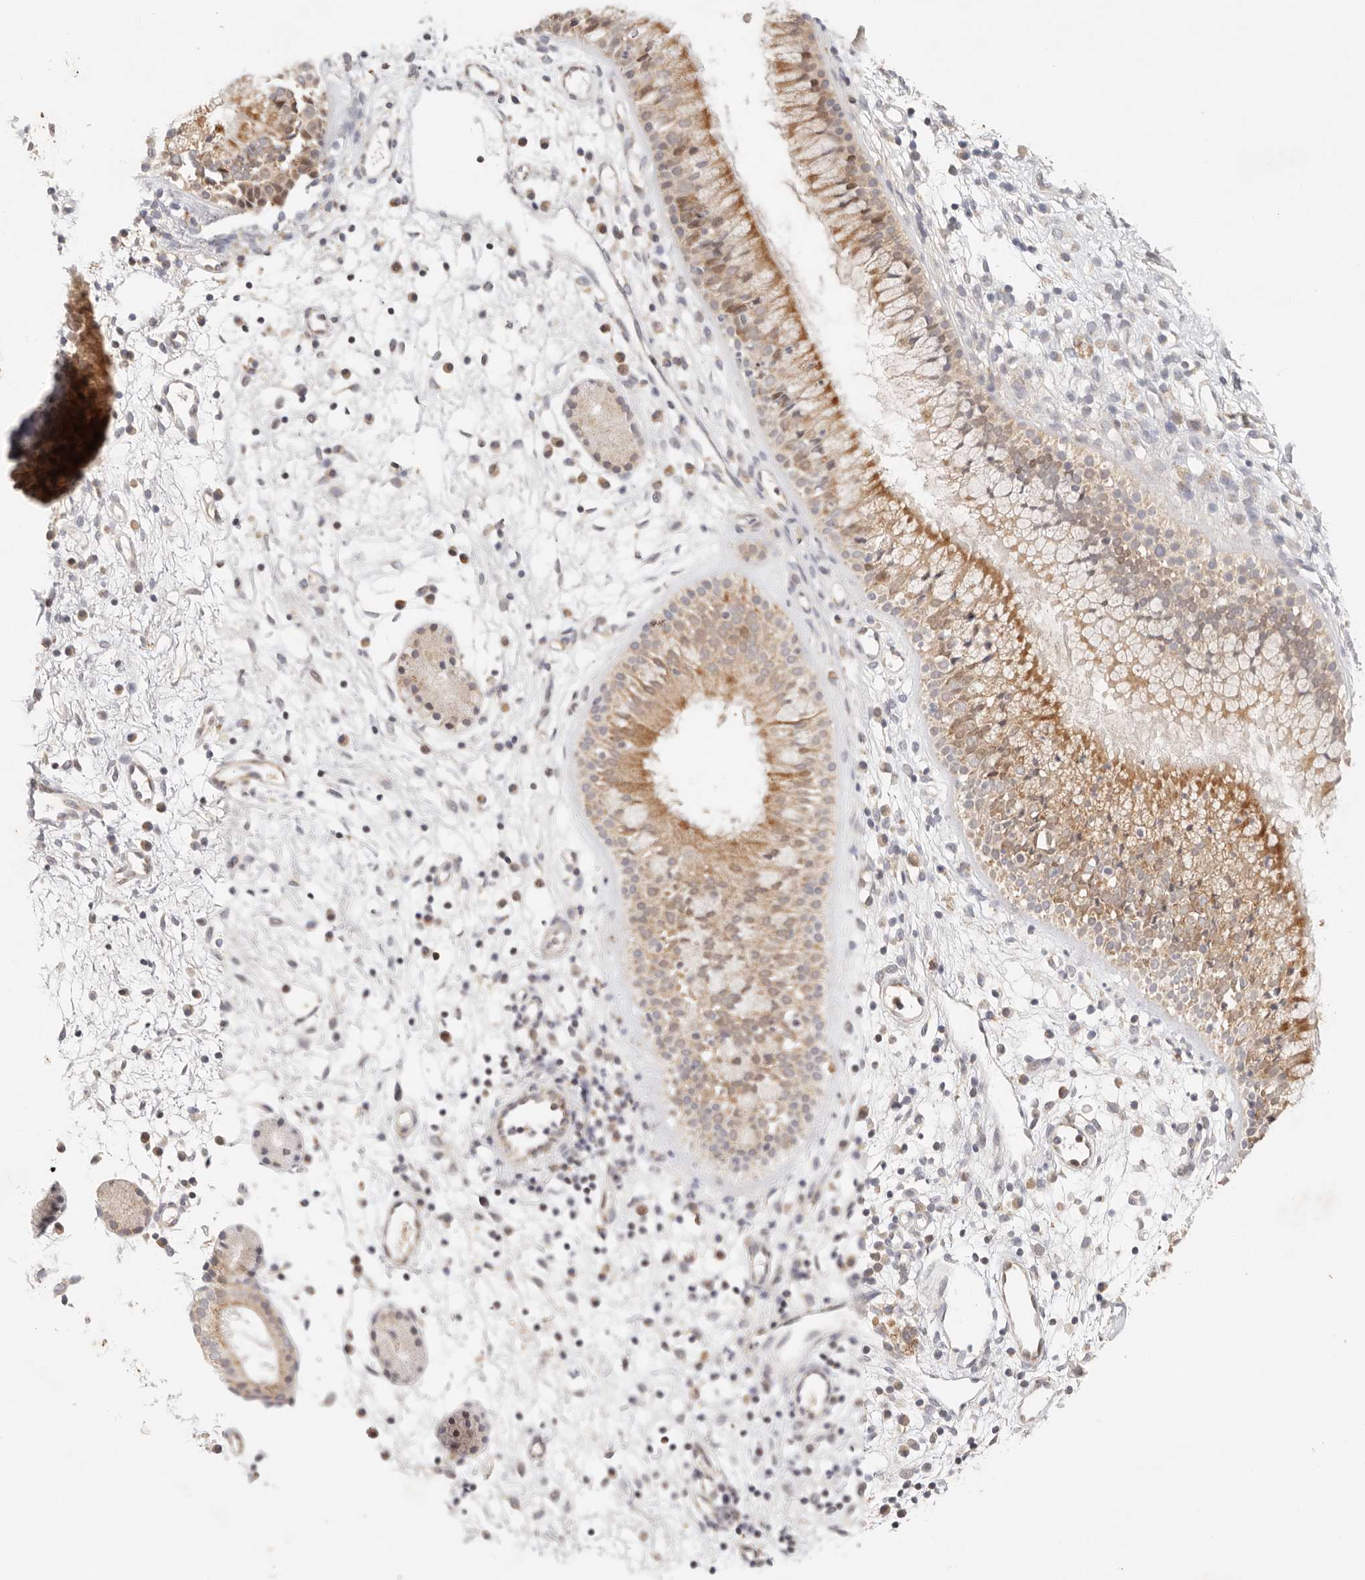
{"staining": {"intensity": "moderate", "quantity": ">75%", "location": "cytoplasmic/membranous"}, "tissue": "nasopharynx", "cell_type": "Respiratory epithelial cells", "image_type": "normal", "snomed": [{"axis": "morphology", "description": "Normal tissue, NOS"}, {"axis": "topography", "description": "Nasopharynx"}], "caption": "About >75% of respiratory epithelial cells in benign human nasopharynx exhibit moderate cytoplasmic/membranous protein staining as visualized by brown immunohistochemical staining.", "gene": "COA6", "patient": {"sex": "male", "age": 21}}